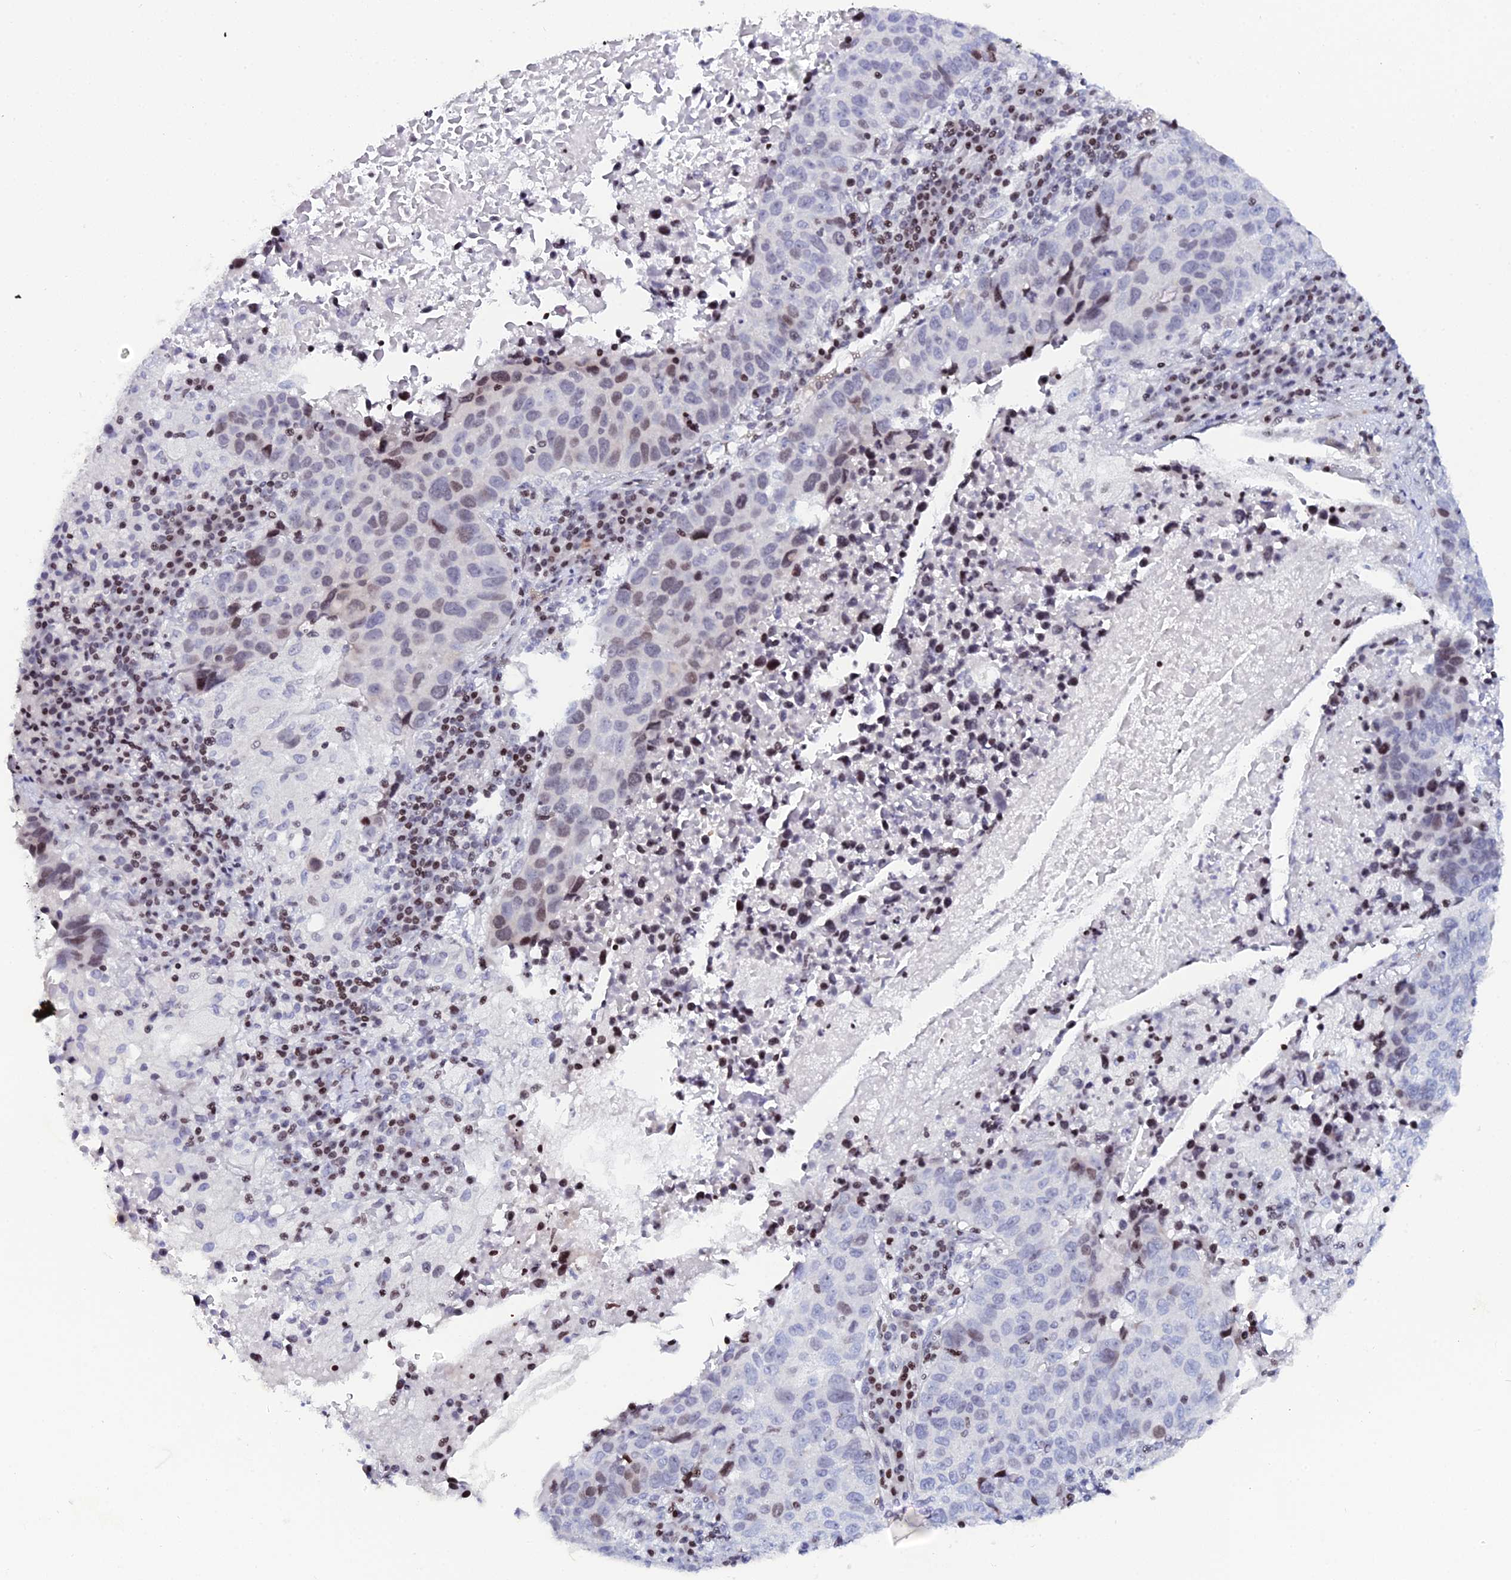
{"staining": {"intensity": "moderate", "quantity": "<25%", "location": "nuclear"}, "tissue": "lung cancer", "cell_type": "Tumor cells", "image_type": "cancer", "snomed": [{"axis": "morphology", "description": "Squamous cell carcinoma, NOS"}, {"axis": "topography", "description": "Lung"}], "caption": "Lung squamous cell carcinoma stained with IHC shows moderate nuclear positivity in approximately <25% of tumor cells.", "gene": "MYNN", "patient": {"sex": "male", "age": 73}}